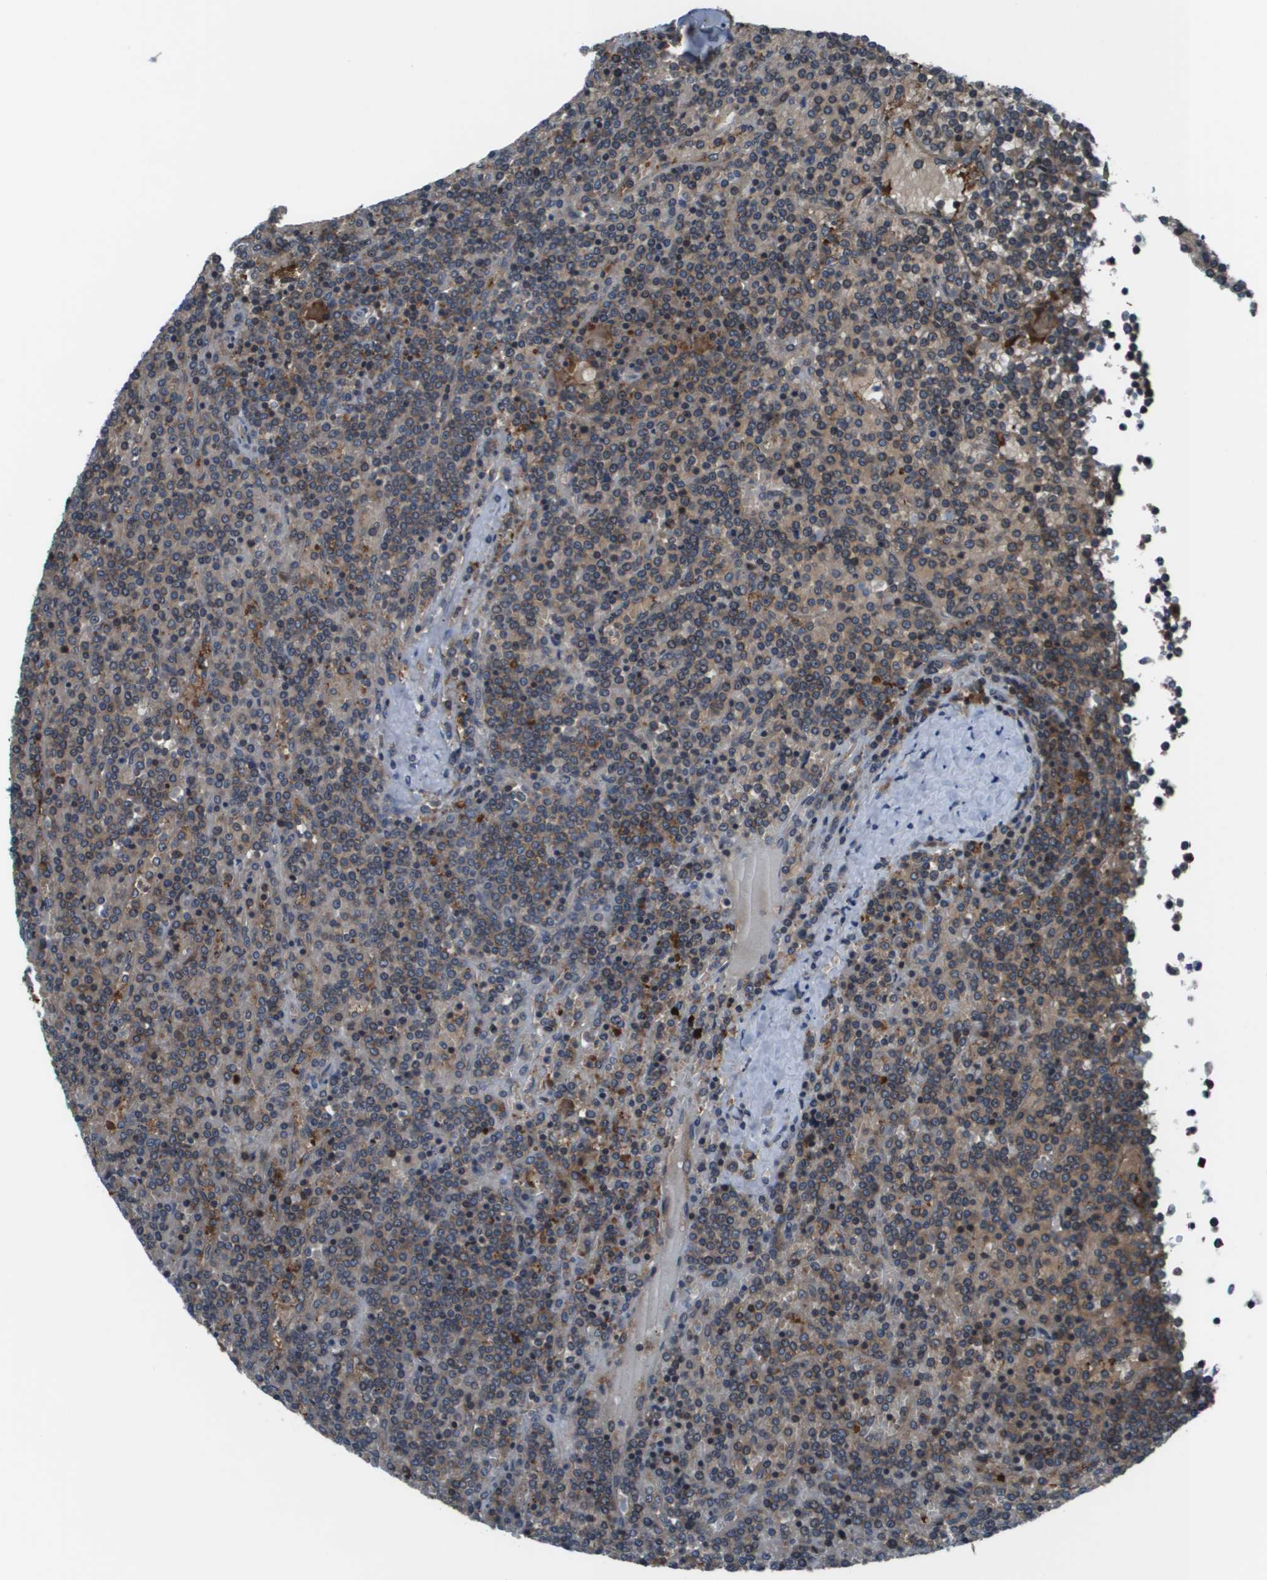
{"staining": {"intensity": "strong", "quantity": "25%-75%", "location": "cytoplasmic/membranous"}, "tissue": "lymphoma", "cell_type": "Tumor cells", "image_type": "cancer", "snomed": [{"axis": "morphology", "description": "Malignant lymphoma, non-Hodgkin's type, Low grade"}, {"axis": "topography", "description": "Spleen"}], "caption": "Tumor cells reveal high levels of strong cytoplasmic/membranous staining in approximately 25%-75% of cells in human lymphoma.", "gene": "EIF3B", "patient": {"sex": "female", "age": 19}}